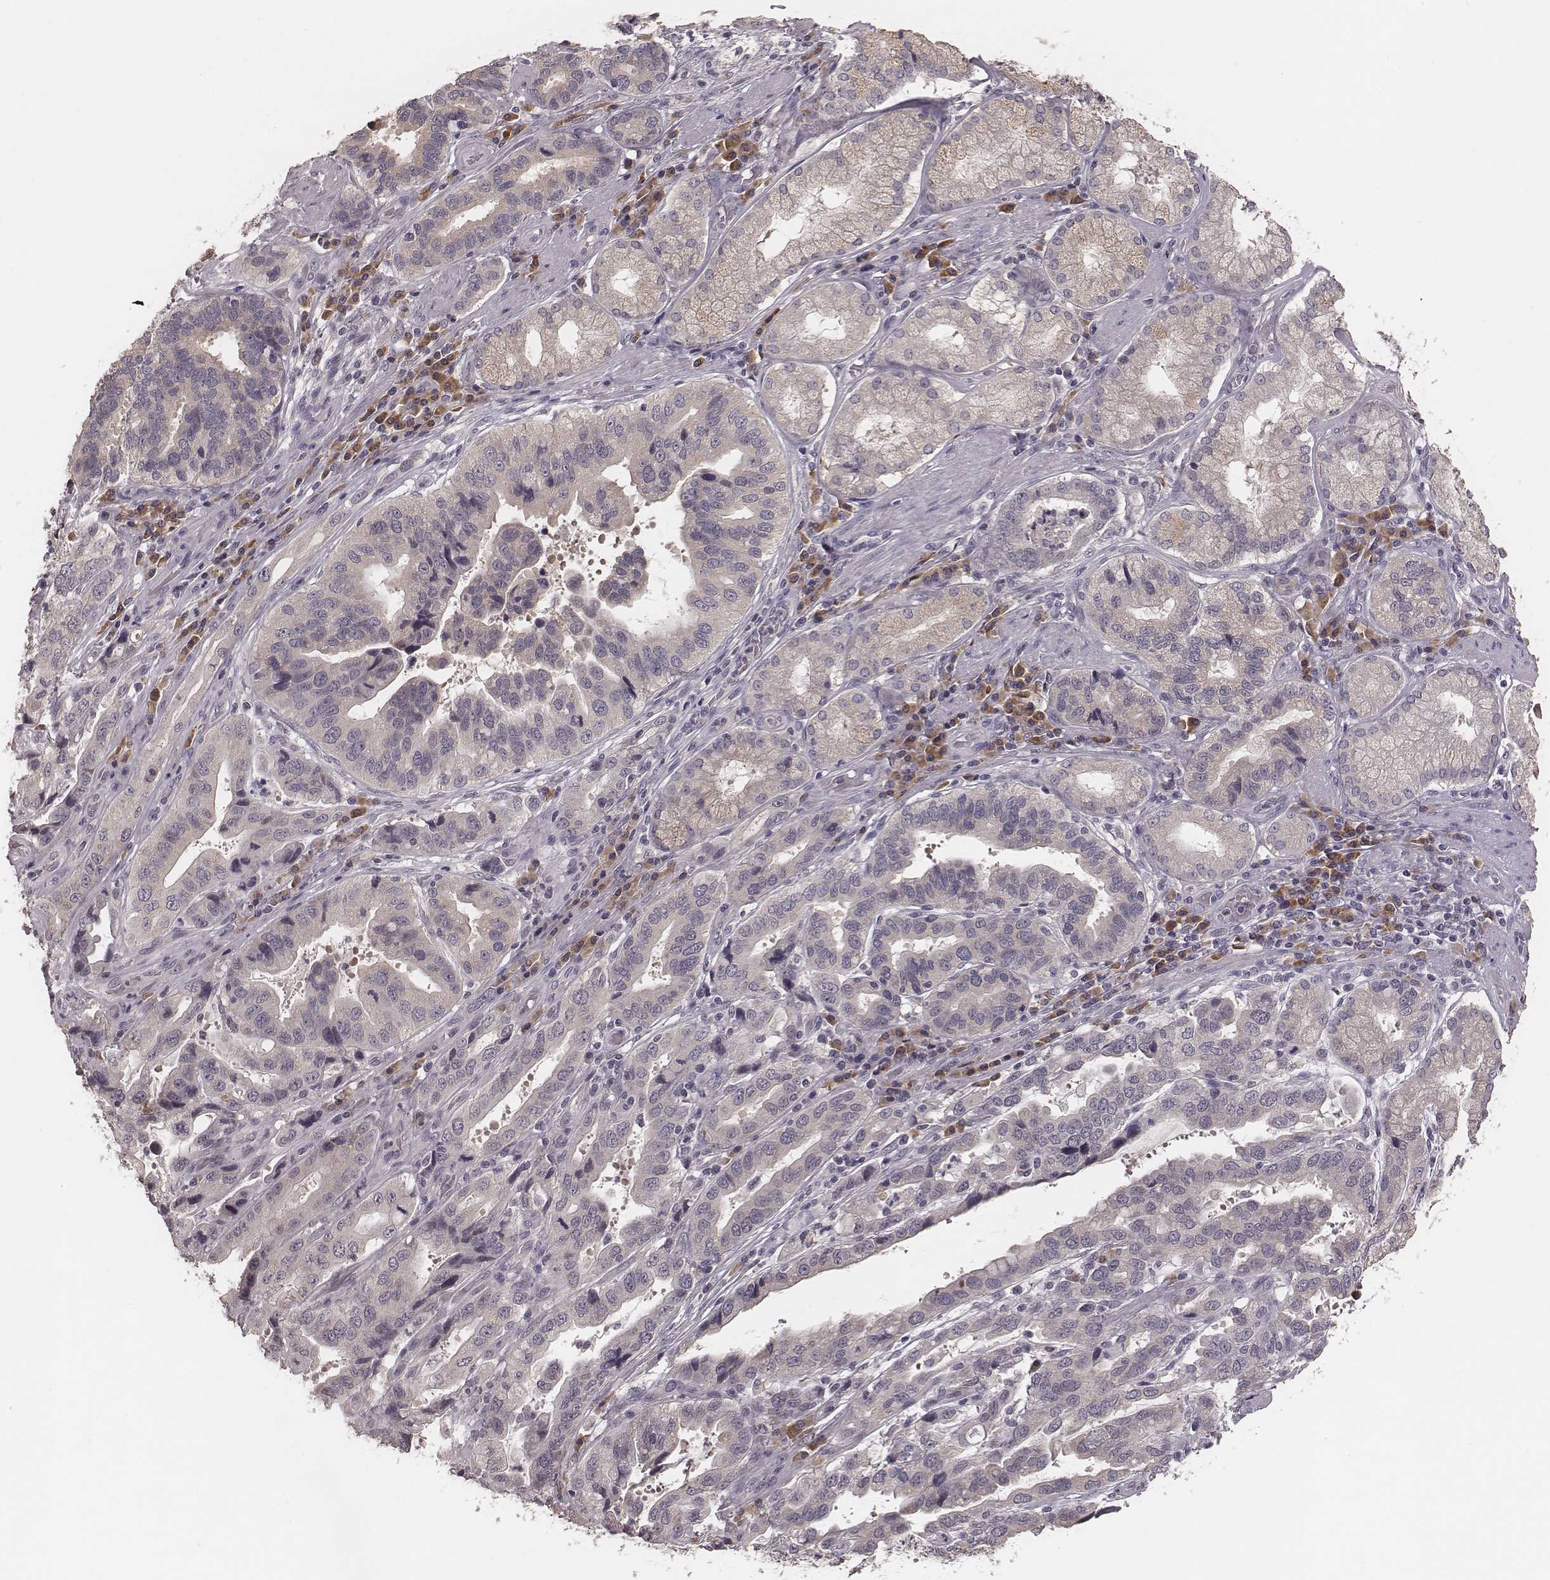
{"staining": {"intensity": "weak", "quantity": "<25%", "location": "cytoplasmic/membranous"}, "tissue": "stomach cancer", "cell_type": "Tumor cells", "image_type": "cancer", "snomed": [{"axis": "morphology", "description": "Adenocarcinoma, NOS"}, {"axis": "topography", "description": "Stomach, lower"}], "caption": "This is an IHC histopathology image of adenocarcinoma (stomach). There is no expression in tumor cells.", "gene": "P2RX5", "patient": {"sex": "female", "age": 76}}